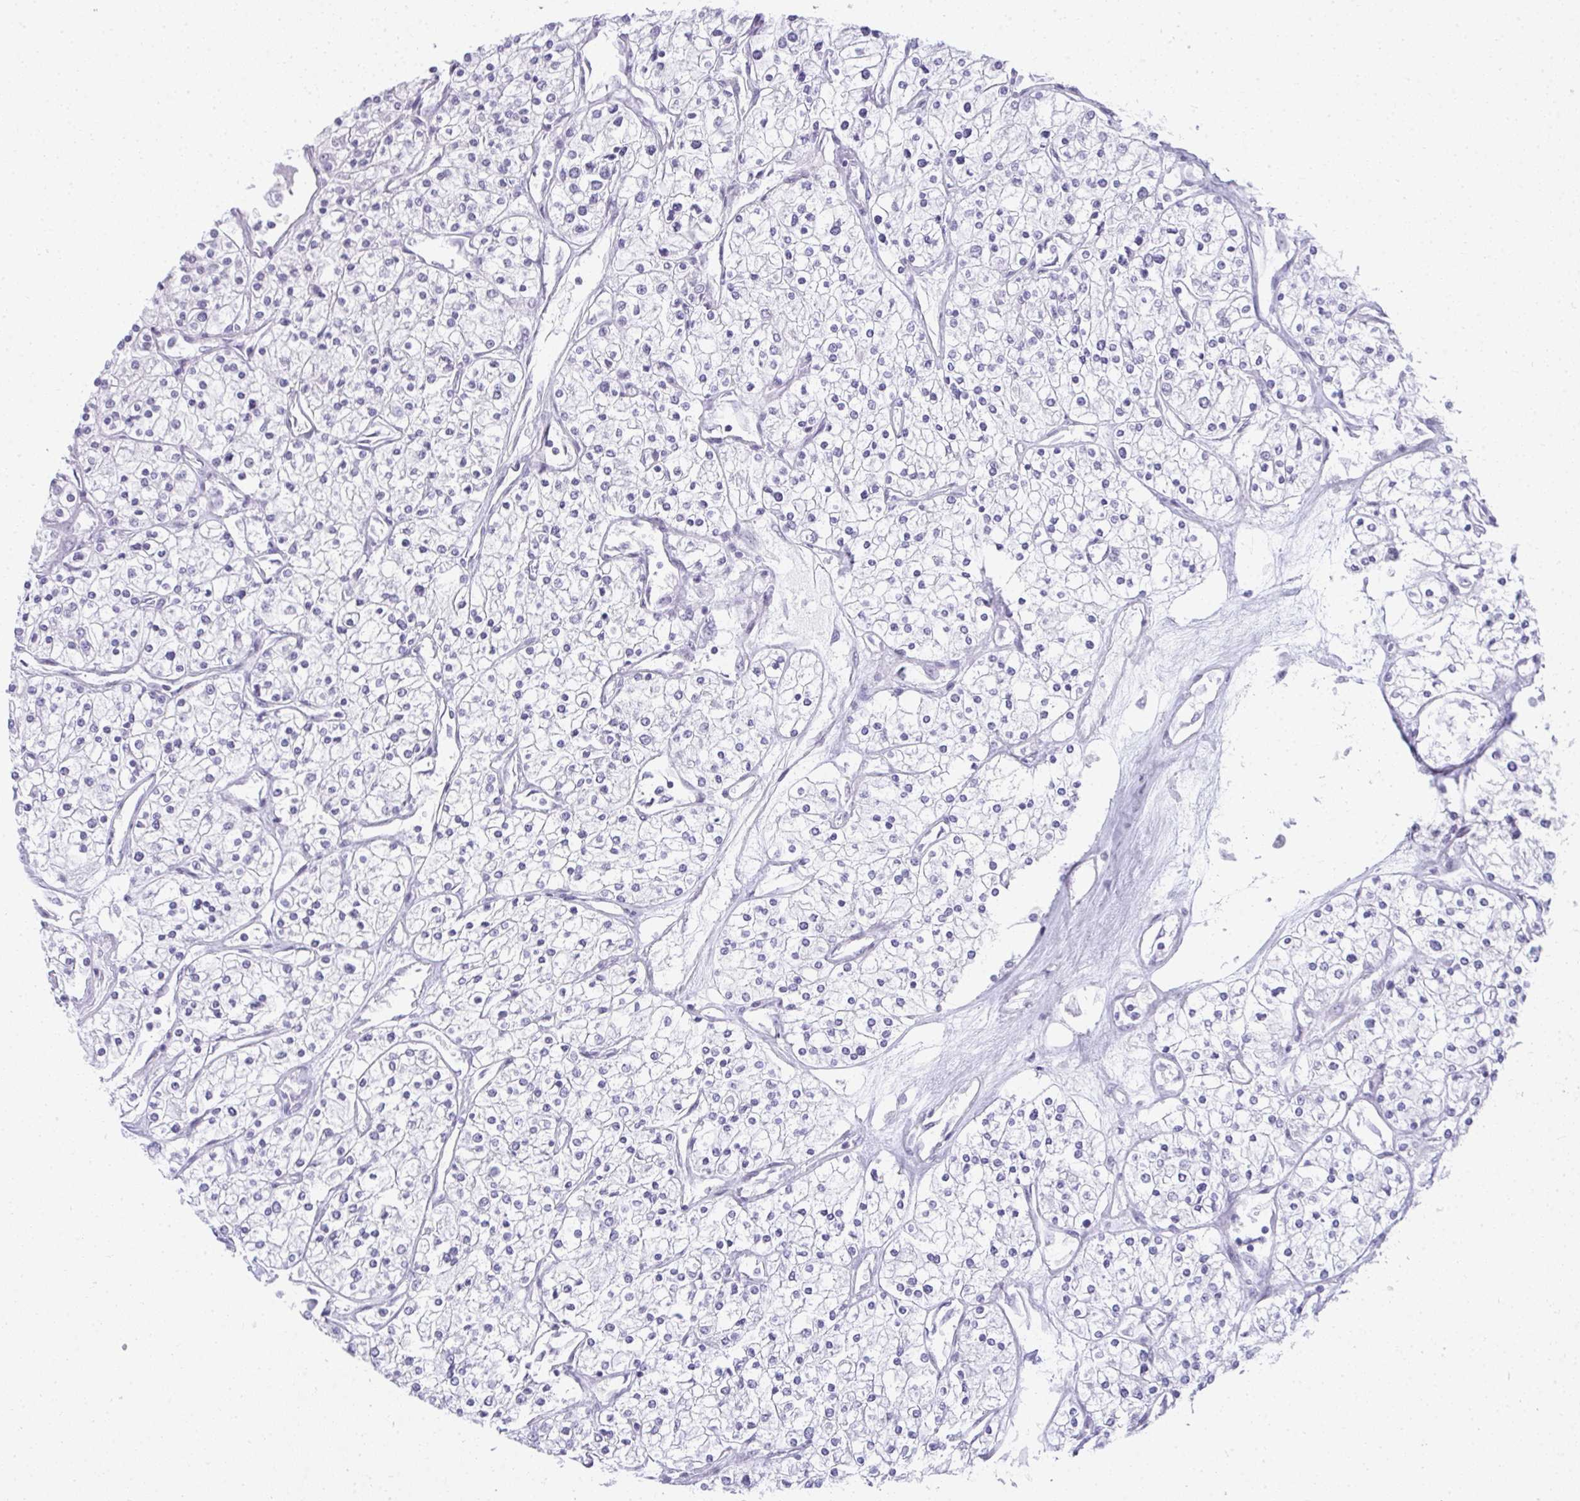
{"staining": {"intensity": "negative", "quantity": "none", "location": "none"}, "tissue": "renal cancer", "cell_type": "Tumor cells", "image_type": "cancer", "snomed": [{"axis": "morphology", "description": "Adenocarcinoma, NOS"}, {"axis": "topography", "description": "Kidney"}], "caption": "A photomicrograph of human renal cancer is negative for staining in tumor cells.", "gene": "PLA2G1B", "patient": {"sex": "male", "age": 80}}